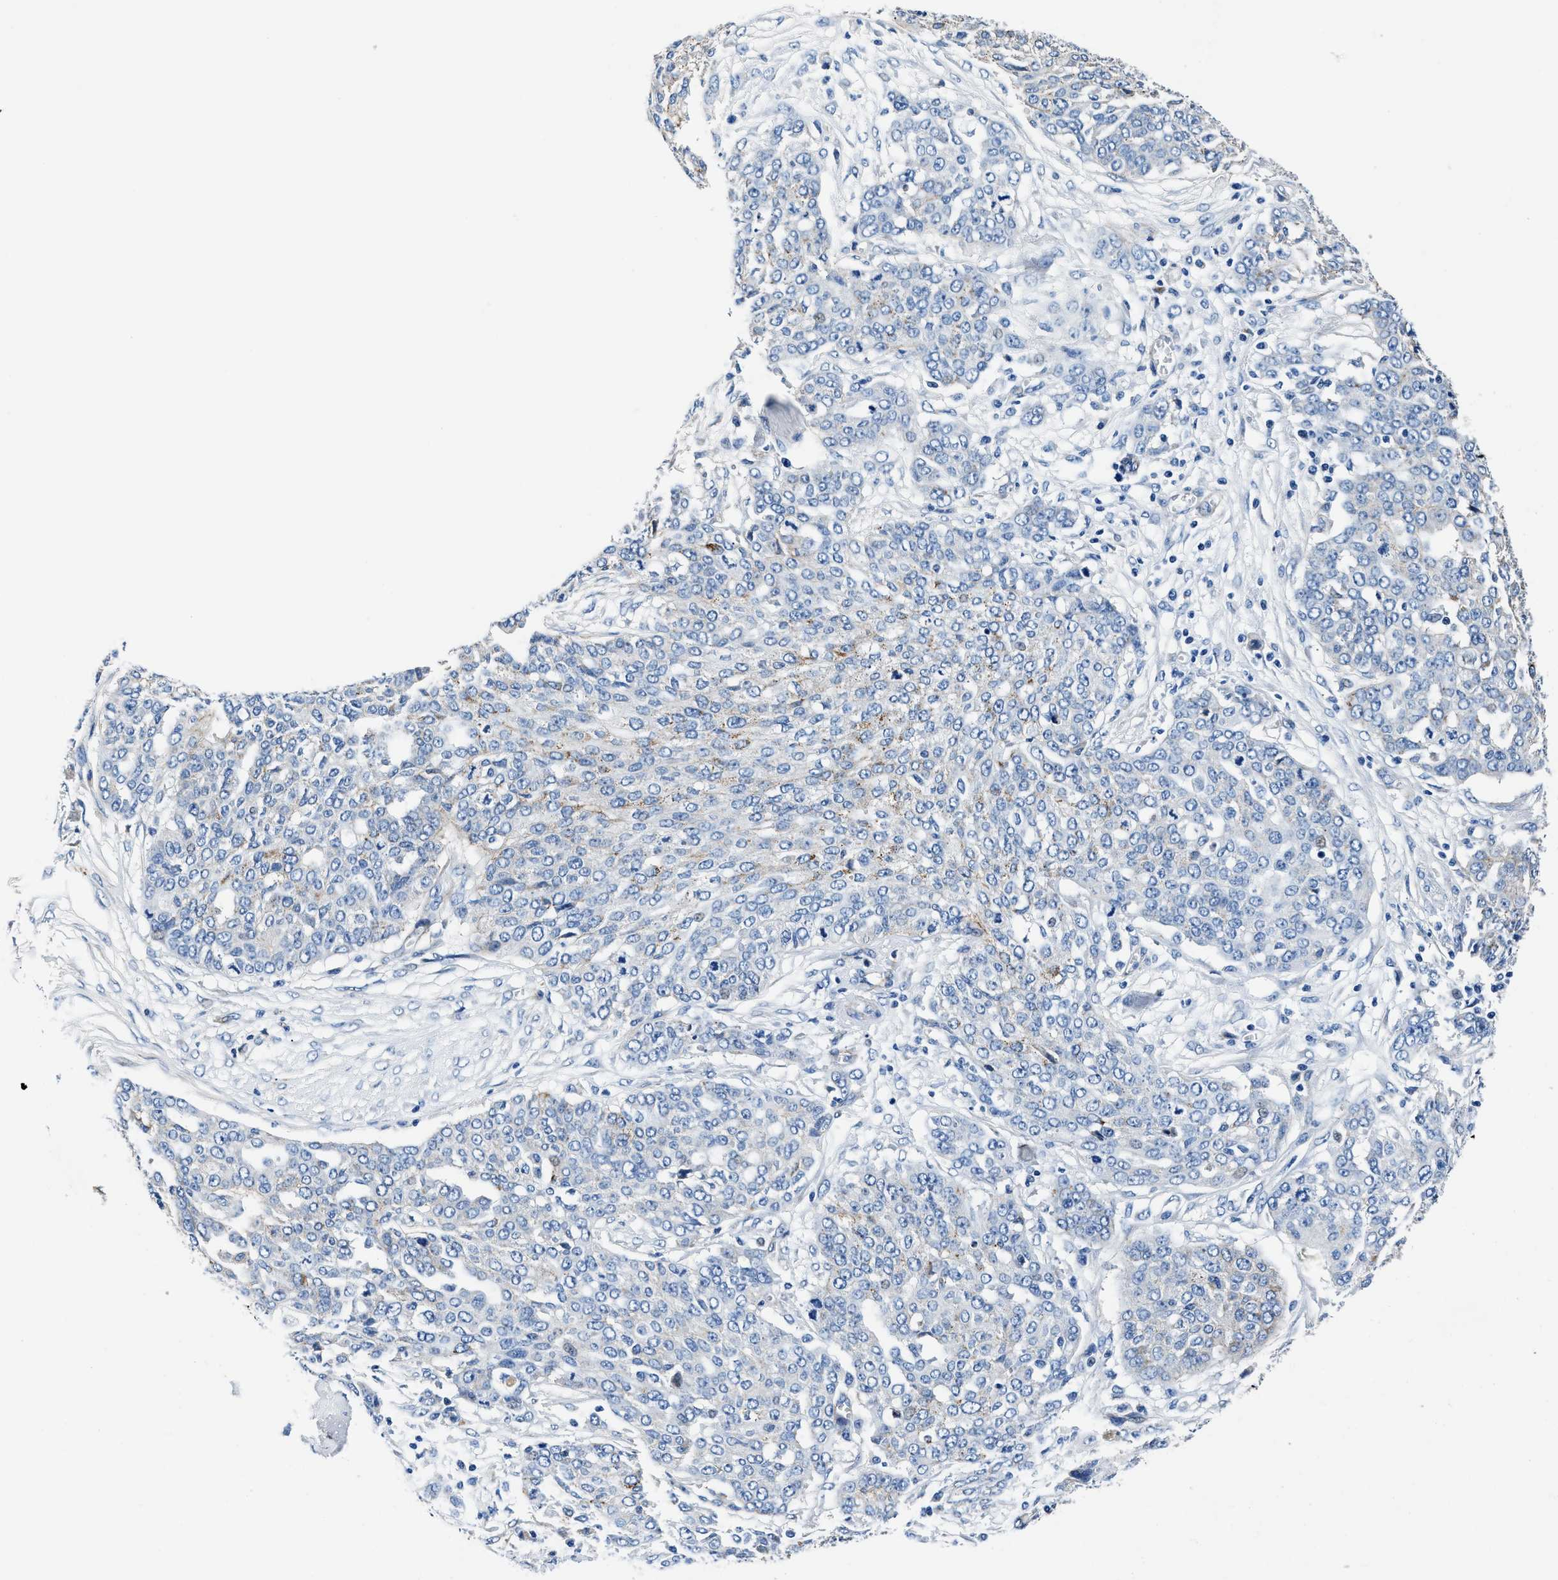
{"staining": {"intensity": "weak", "quantity": "<25%", "location": "cytoplasmic/membranous"}, "tissue": "ovarian cancer", "cell_type": "Tumor cells", "image_type": "cancer", "snomed": [{"axis": "morphology", "description": "Cystadenocarcinoma, serous, NOS"}, {"axis": "topography", "description": "Soft tissue"}, {"axis": "topography", "description": "Ovary"}], "caption": "There is no significant positivity in tumor cells of serous cystadenocarcinoma (ovarian).", "gene": "DAG1", "patient": {"sex": "female", "age": 57}}